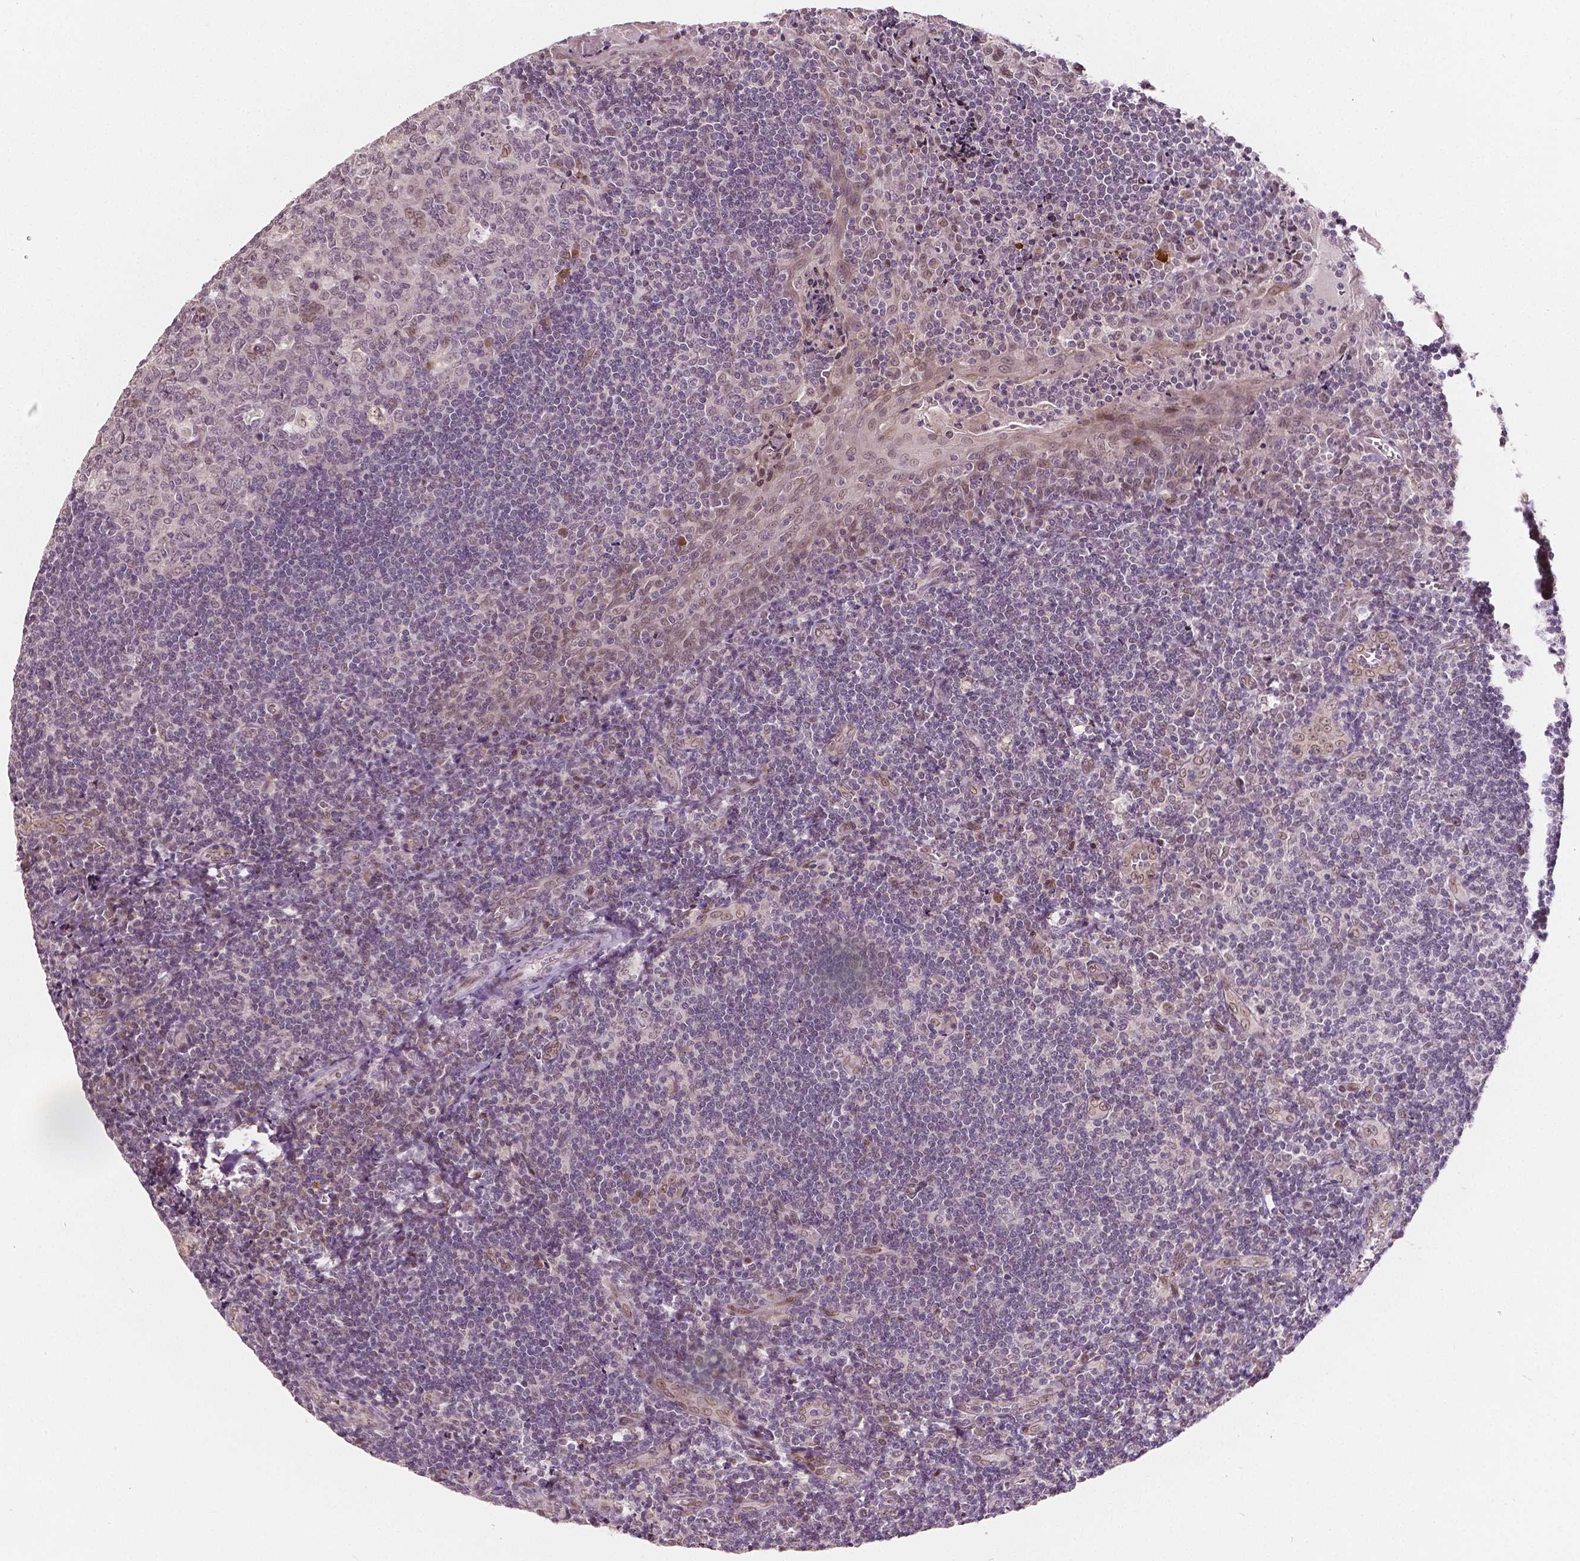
{"staining": {"intensity": "negative", "quantity": "none", "location": "none"}, "tissue": "tonsil", "cell_type": "Germinal center cells", "image_type": "normal", "snomed": [{"axis": "morphology", "description": "Normal tissue, NOS"}, {"axis": "morphology", "description": "Inflammation, NOS"}, {"axis": "topography", "description": "Tonsil"}], "caption": "High power microscopy photomicrograph of an immunohistochemistry (IHC) photomicrograph of benign tonsil, revealing no significant expression in germinal center cells.", "gene": "HMBOX1", "patient": {"sex": "female", "age": 31}}